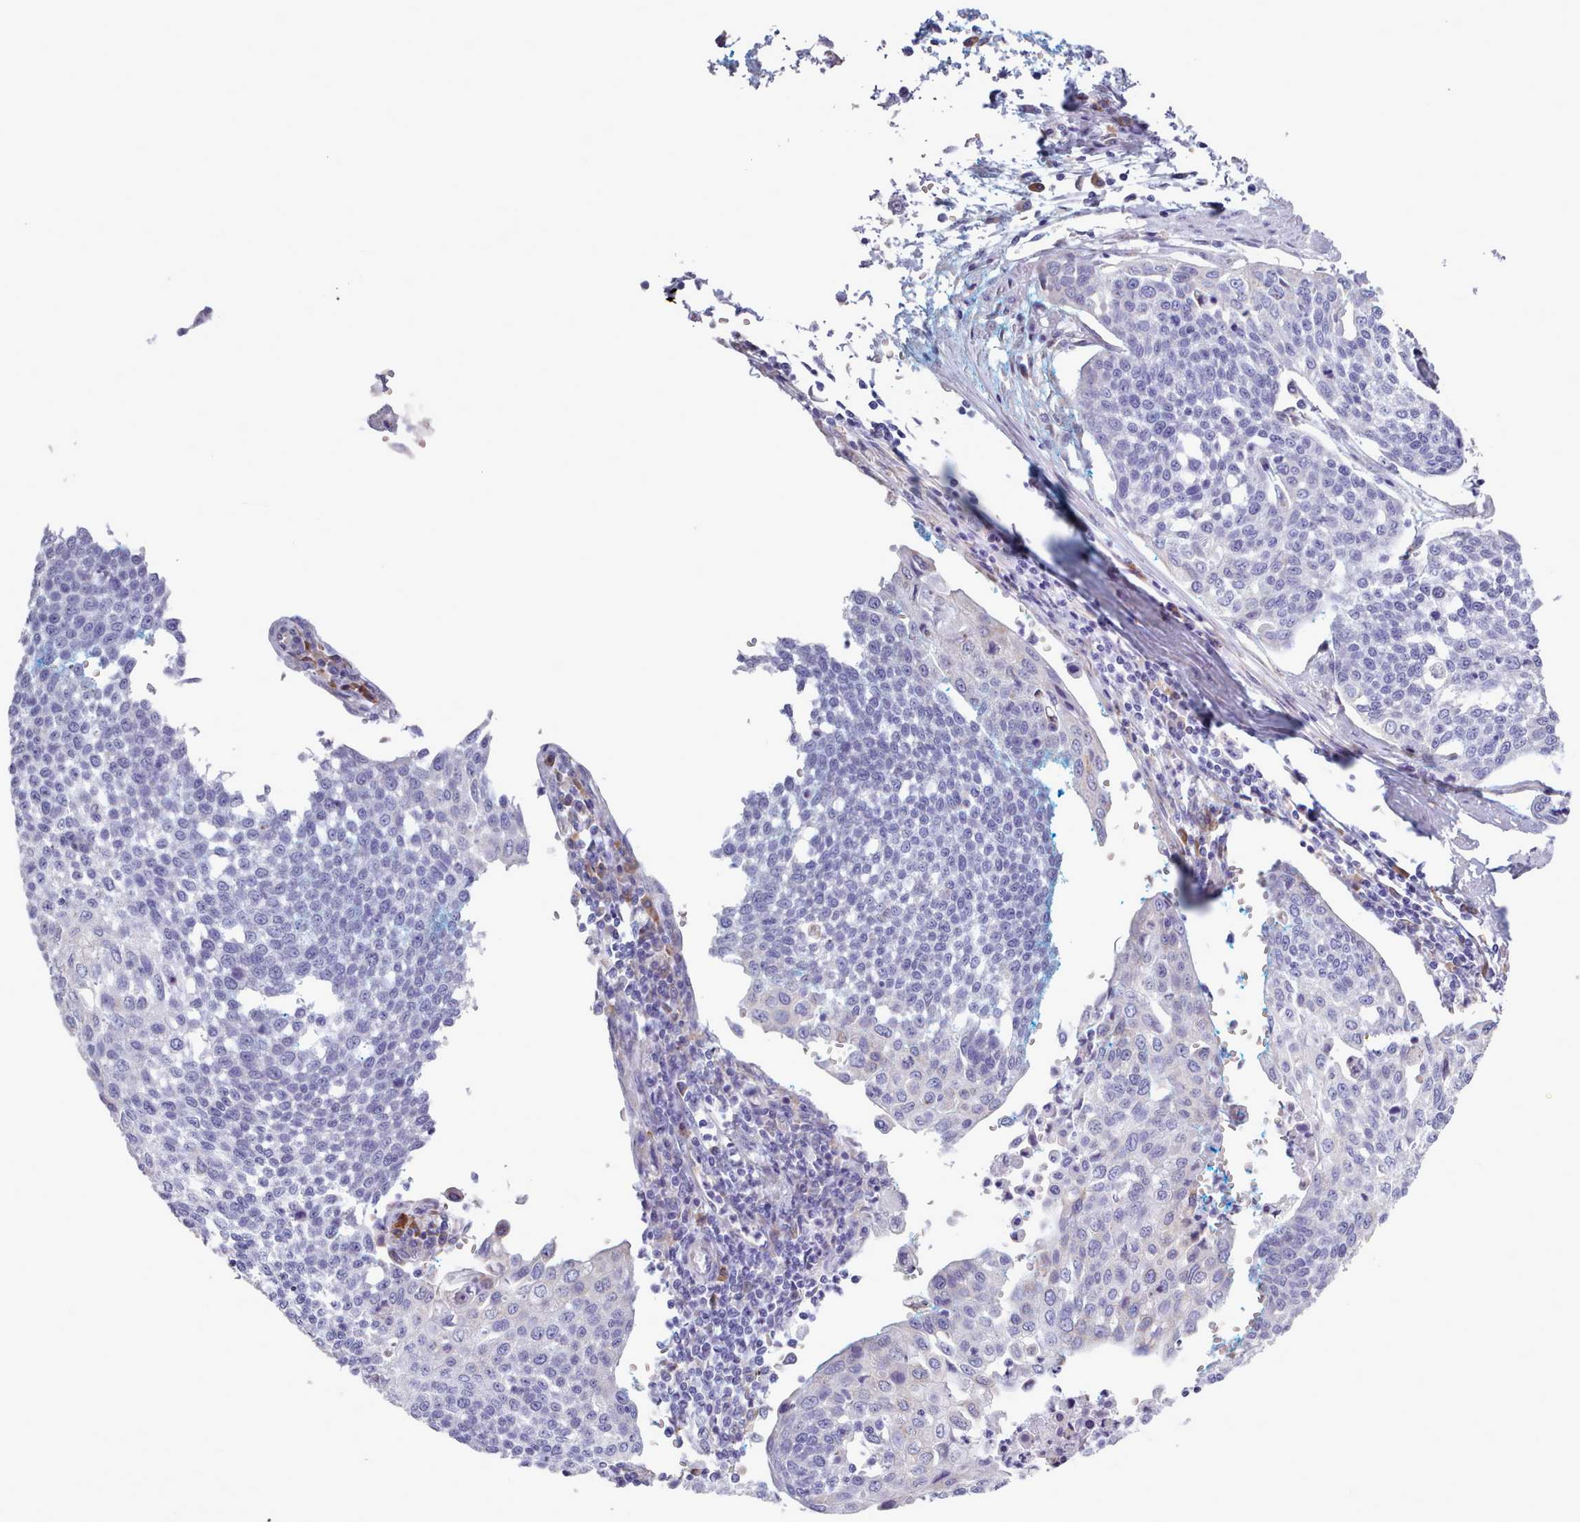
{"staining": {"intensity": "negative", "quantity": "none", "location": "none"}, "tissue": "cervical cancer", "cell_type": "Tumor cells", "image_type": "cancer", "snomed": [{"axis": "morphology", "description": "Squamous cell carcinoma, NOS"}, {"axis": "topography", "description": "Cervix"}], "caption": "The immunohistochemistry (IHC) histopathology image has no significant expression in tumor cells of cervical squamous cell carcinoma tissue.", "gene": "XKR8", "patient": {"sex": "female", "age": 34}}